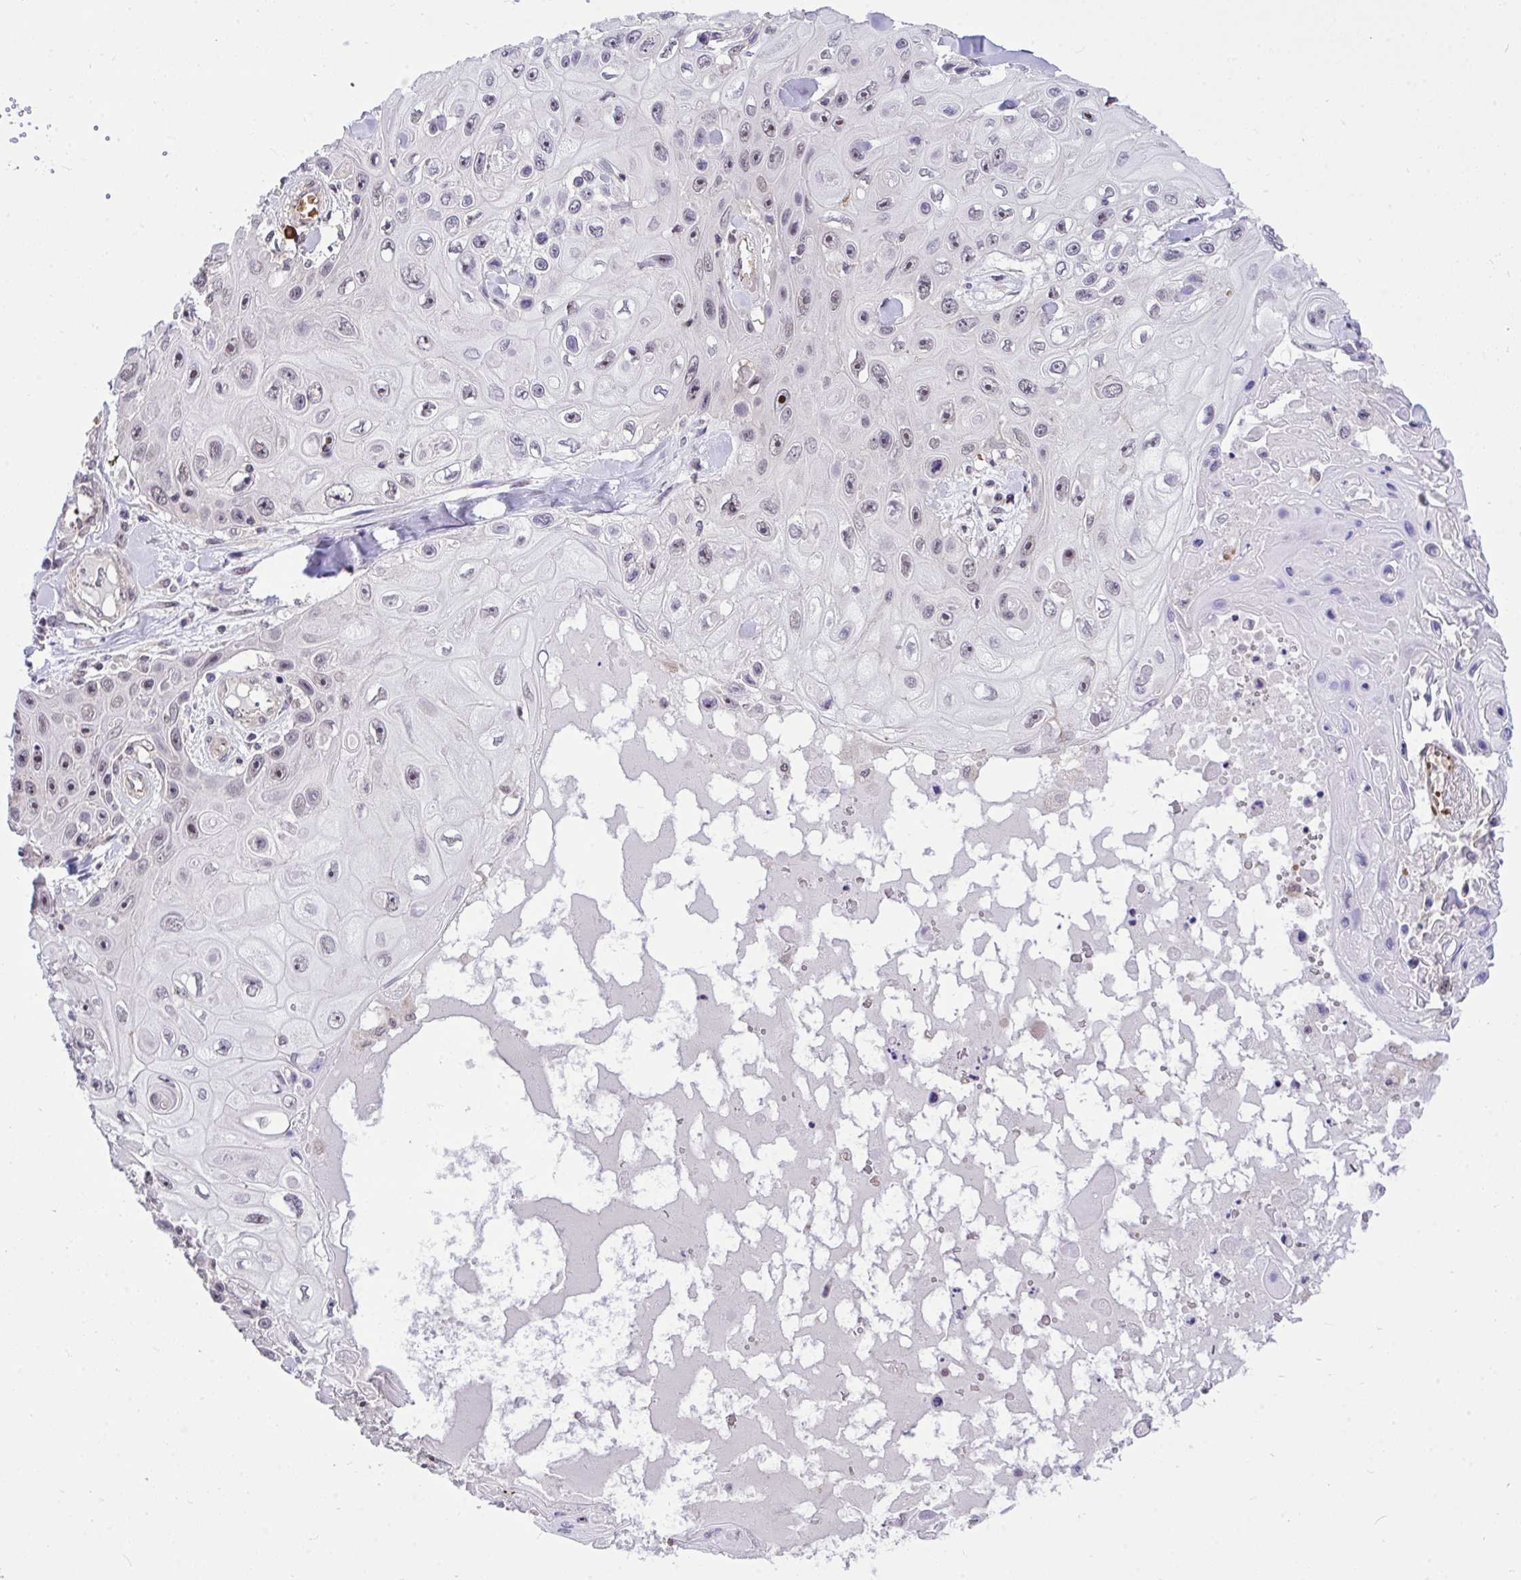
{"staining": {"intensity": "negative", "quantity": "none", "location": "none"}, "tissue": "skin cancer", "cell_type": "Tumor cells", "image_type": "cancer", "snomed": [{"axis": "morphology", "description": "Squamous cell carcinoma, NOS"}, {"axis": "topography", "description": "Skin"}], "caption": "Tumor cells are negative for protein expression in human squamous cell carcinoma (skin). (Stains: DAB (3,3'-diaminobenzidine) immunohistochemistry with hematoxylin counter stain, Microscopy: brightfield microscopy at high magnification).", "gene": "PPP1CA", "patient": {"sex": "male", "age": 82}}